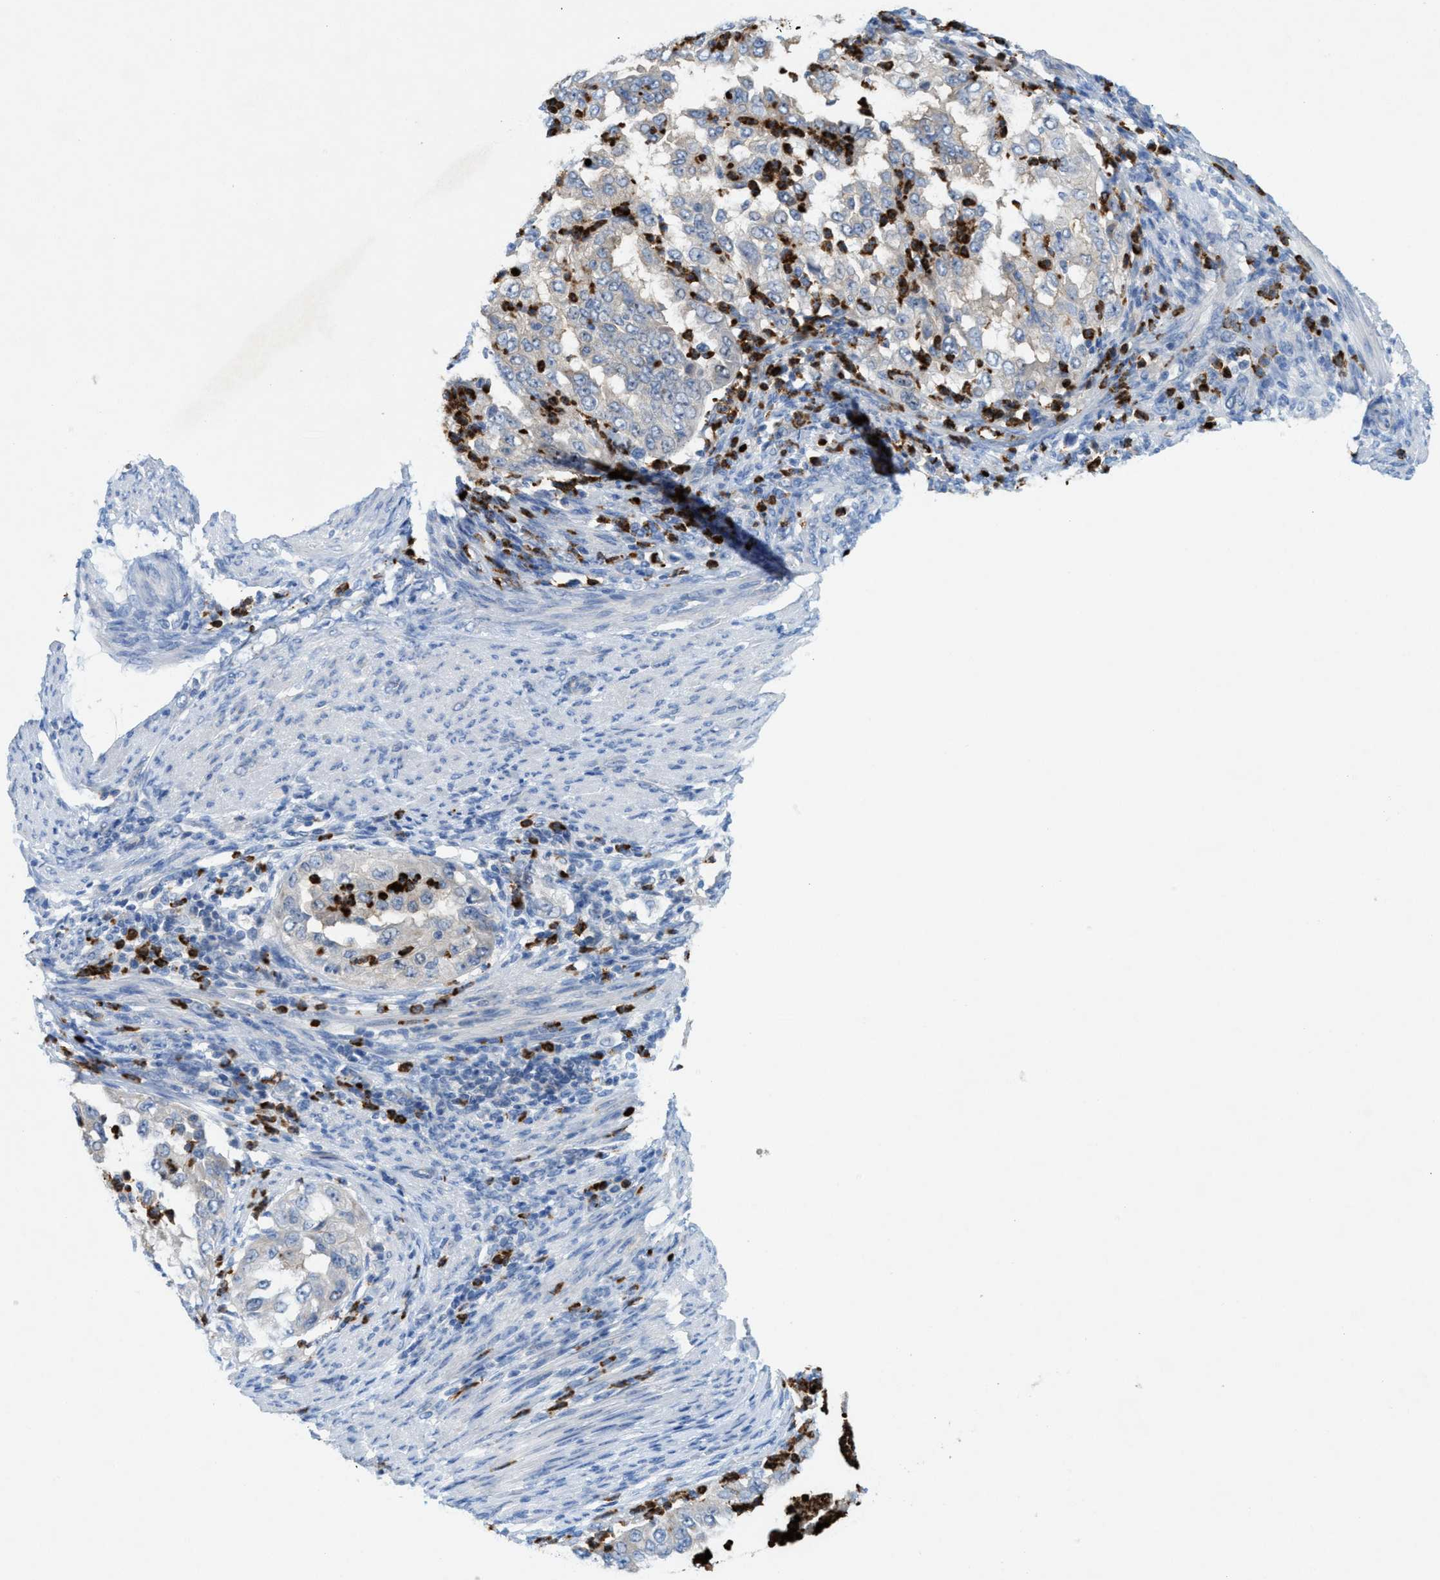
{"staining": {"intensity": "negative", "quantity": "none", "location": "none"}, "tissue": "endometrial cancer", "cell_type": "Tumor cells", "image_type": "cancer", "snomed": [{"axis": "morphology", "description": "Adenocarcinoma, NOS"}, {"axis": "topography", "description": "Endometrium"}], "caption": "Tumor cells show no significant protein staining in endometrial cancer.", "gene": "CMTM1", "patient": {"sex": "female", "age": 85}}